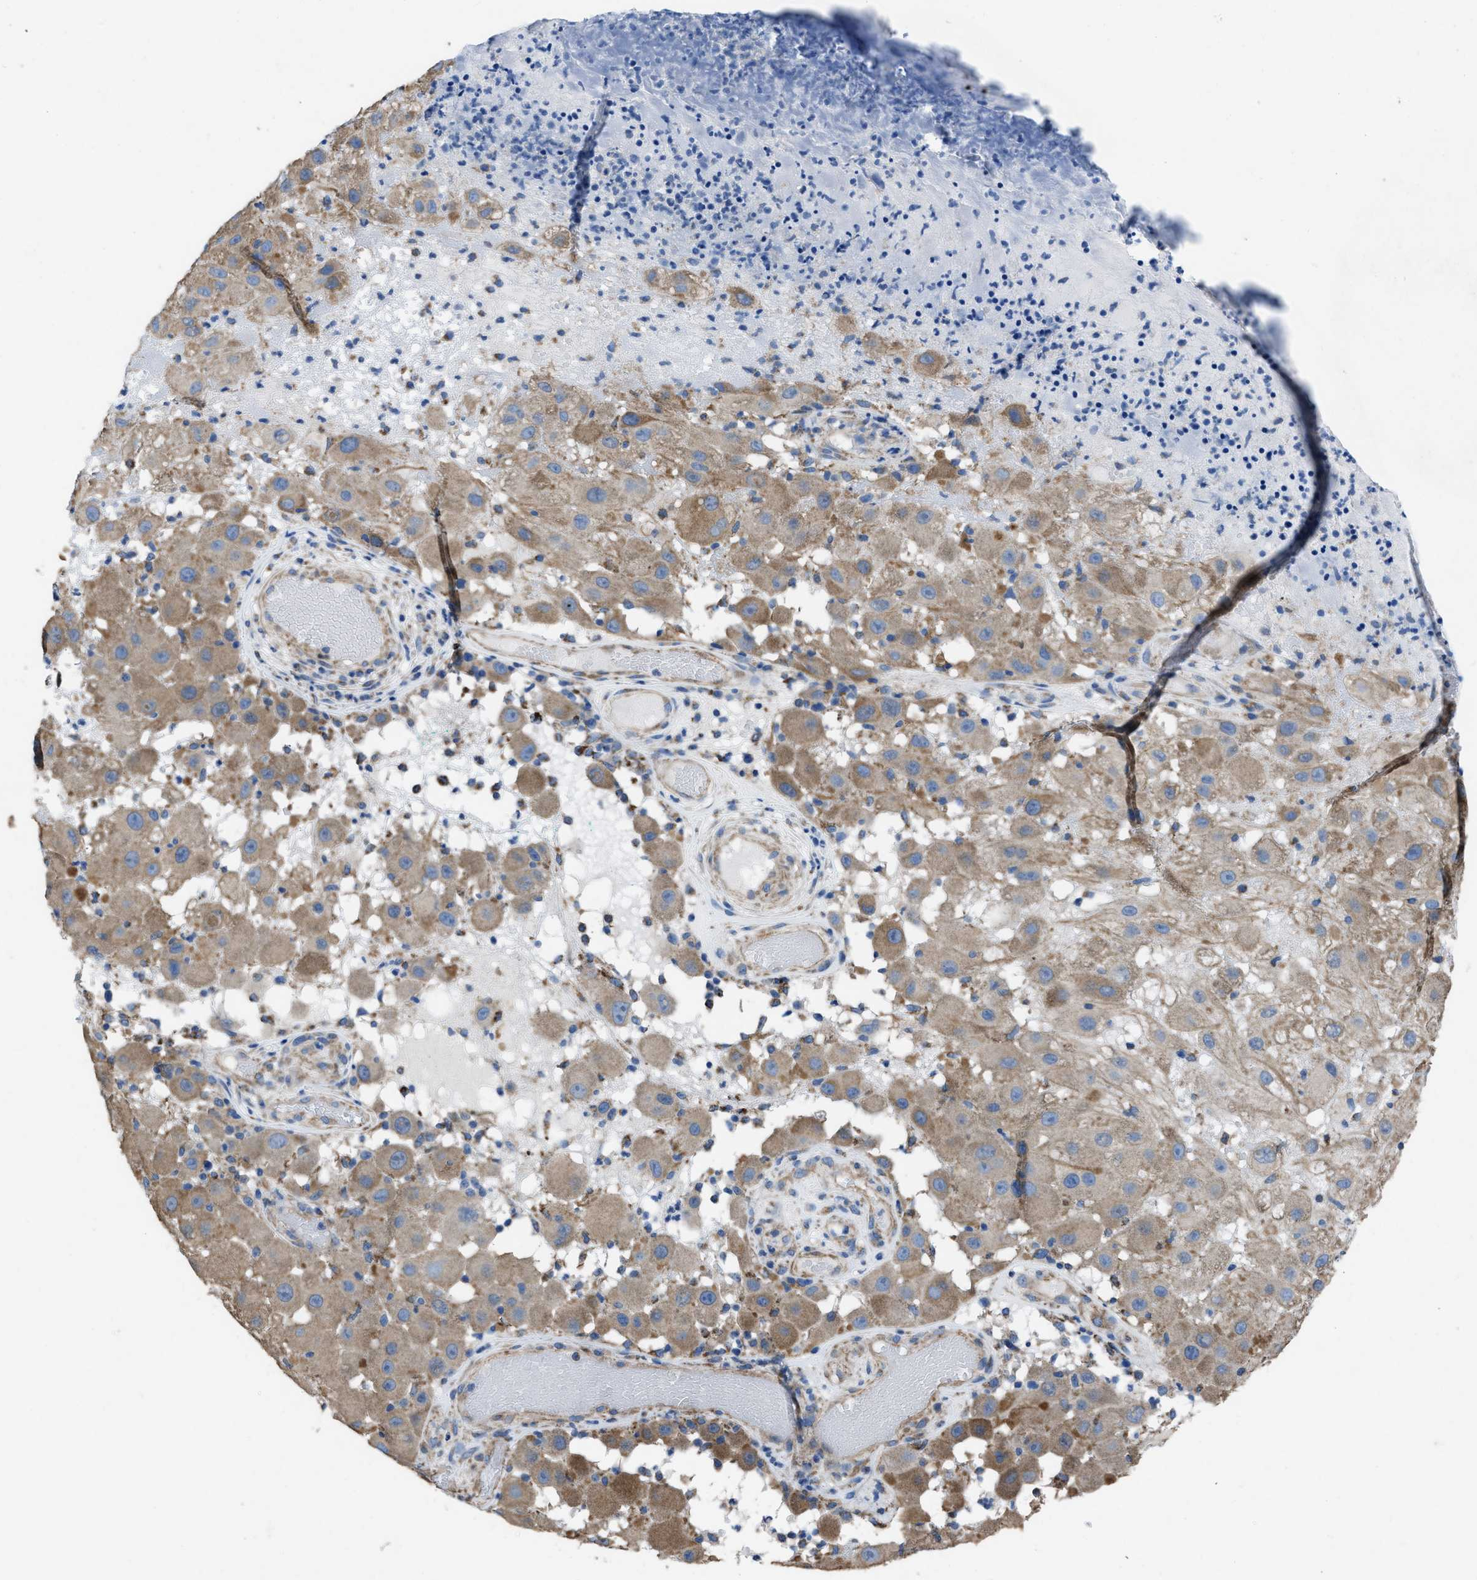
{"staining": {"intensity": "moderate", "quantity": ">75%", "location": "cytoplasmic/membranous"}, "tissue": "melanoma", "cell_type": "Tumor cells", "image_type": "cancer", "snomed": [{"axis": "morphology", "description": "Malignant melanoma, NOS"}, {"axis": "topography", "description": "Skin"}], "caption": "Immunohistochemical staining of human malignant melanoma reveals medium levels of moderate cytoplasmic/membranous protein positivity in about >75% of tumor cells. (DAB IHC with brightfield microscopy, high magnification).", "gene": "DOLPP1", "patient": {"sex": "female", "age": 81}}